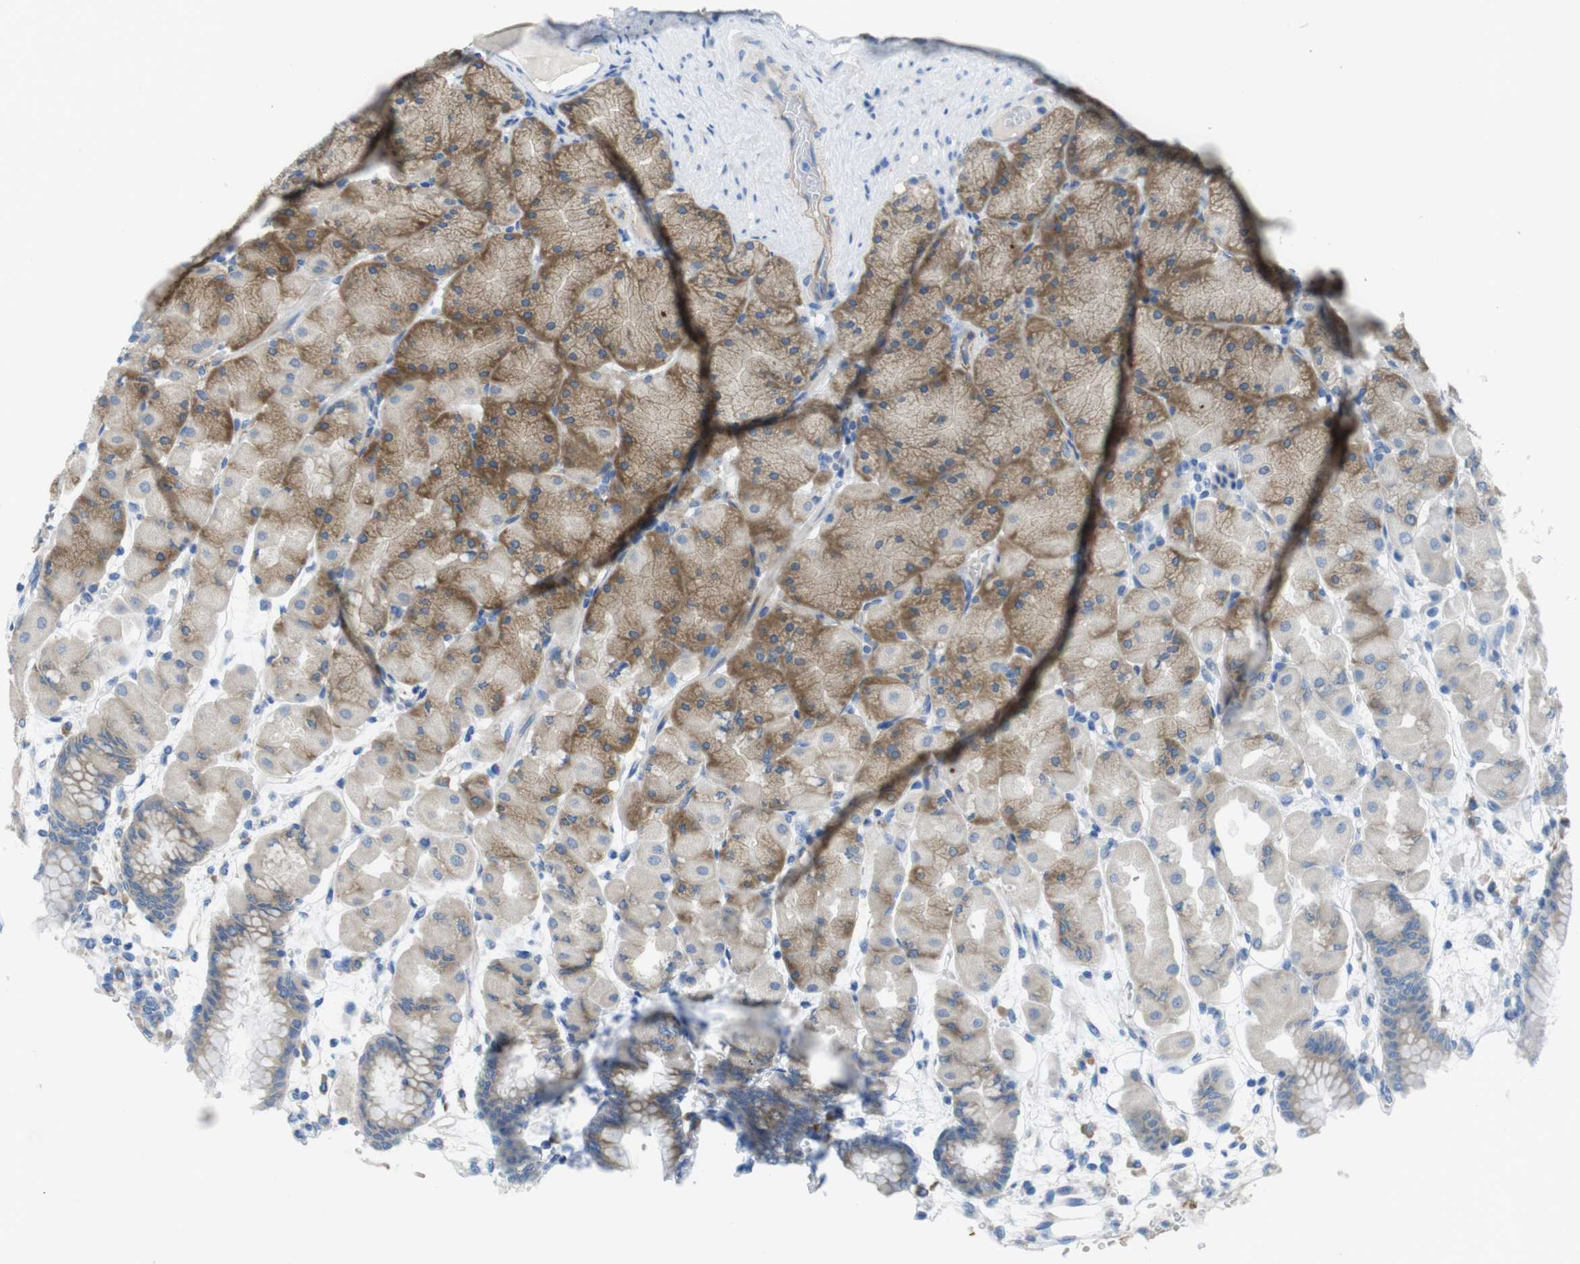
{"staining": {"intensity": "moderate", "quantity": "25%-75%", "location": "cytoplasmic/membranous"}, "tissue": "stomach", "cell_type": "Glandular cells", "image_type": "normal", "snomed": [{"axis": "morphology", "description": "Normal tissue, NOS"}, {"axis": "topography", "description": "Stomach, upper"}], "caption": "Immunohistochemical staining of unremarkable human stomach shows moderate cytoplasmic/membranous protein positivity in approximately 25%-75% of glandular cells.", "gene": "TMEM234", "patient": {"sex": "female", "age": 56}}